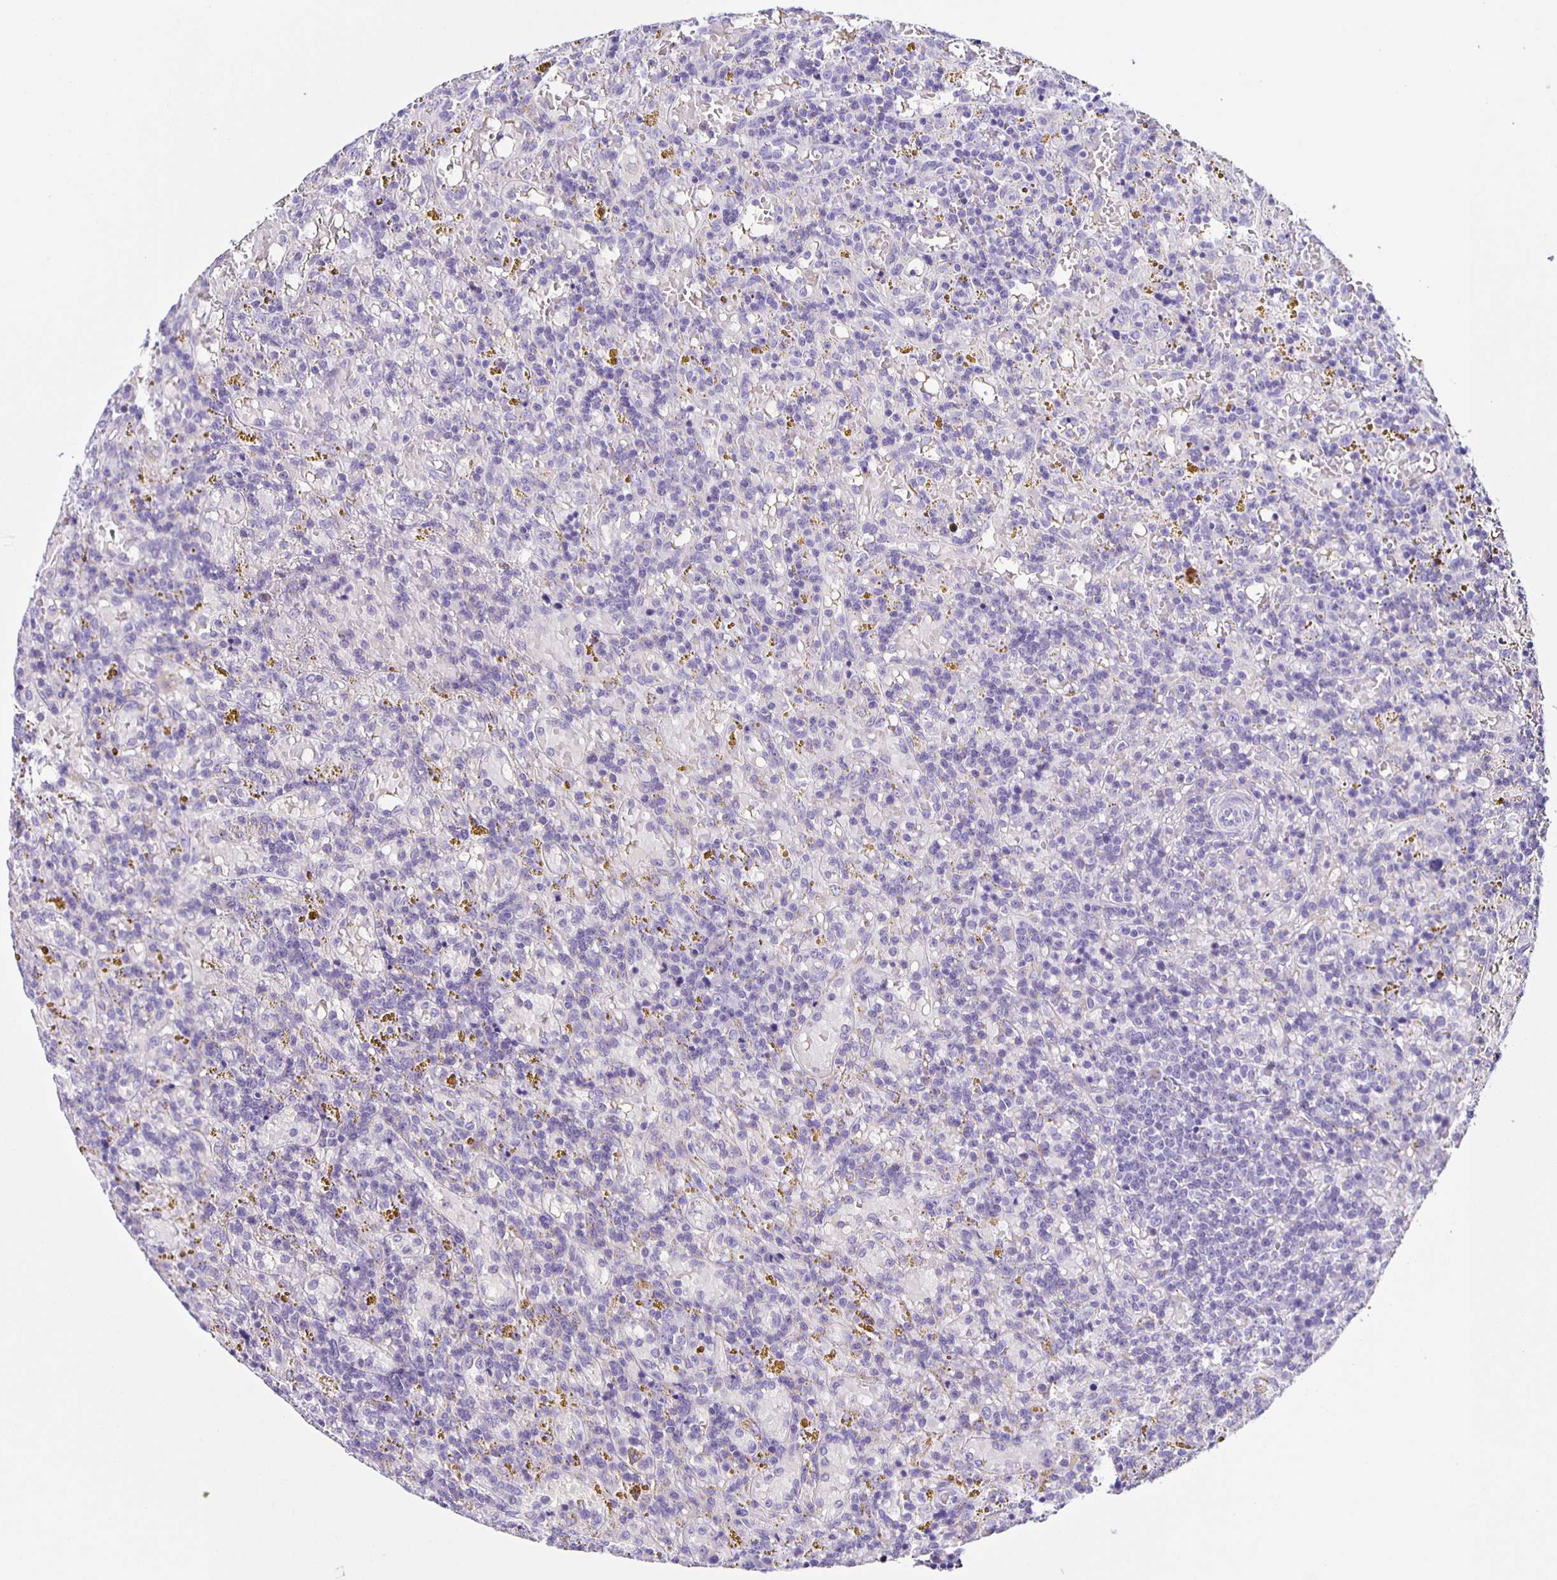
{"staining": {"intensity": "negative", "quantity": "none", "location": "none"}, "tissue": "lymphoma", "cell_type": "Tumor cells", "image_type": "cancer", "snomed": [{"axis": "morphology", "description": "Malignant lymphoma, non-Hodgkin's type, Low grade"}, {"axis": "topography", "description": "Spleen"}], "caption": "A high-resolution photomicrograph shows immunohistochemistry staining of lymphoma, which reveals no significant staining in tumor cells. (DAB (3,3'-diaminobenzidine) immunohistochemistry (IHC) with hematoxylin counter stain).", "gene": "AQP6", "patient": {"sex": "female", "age": 65}}